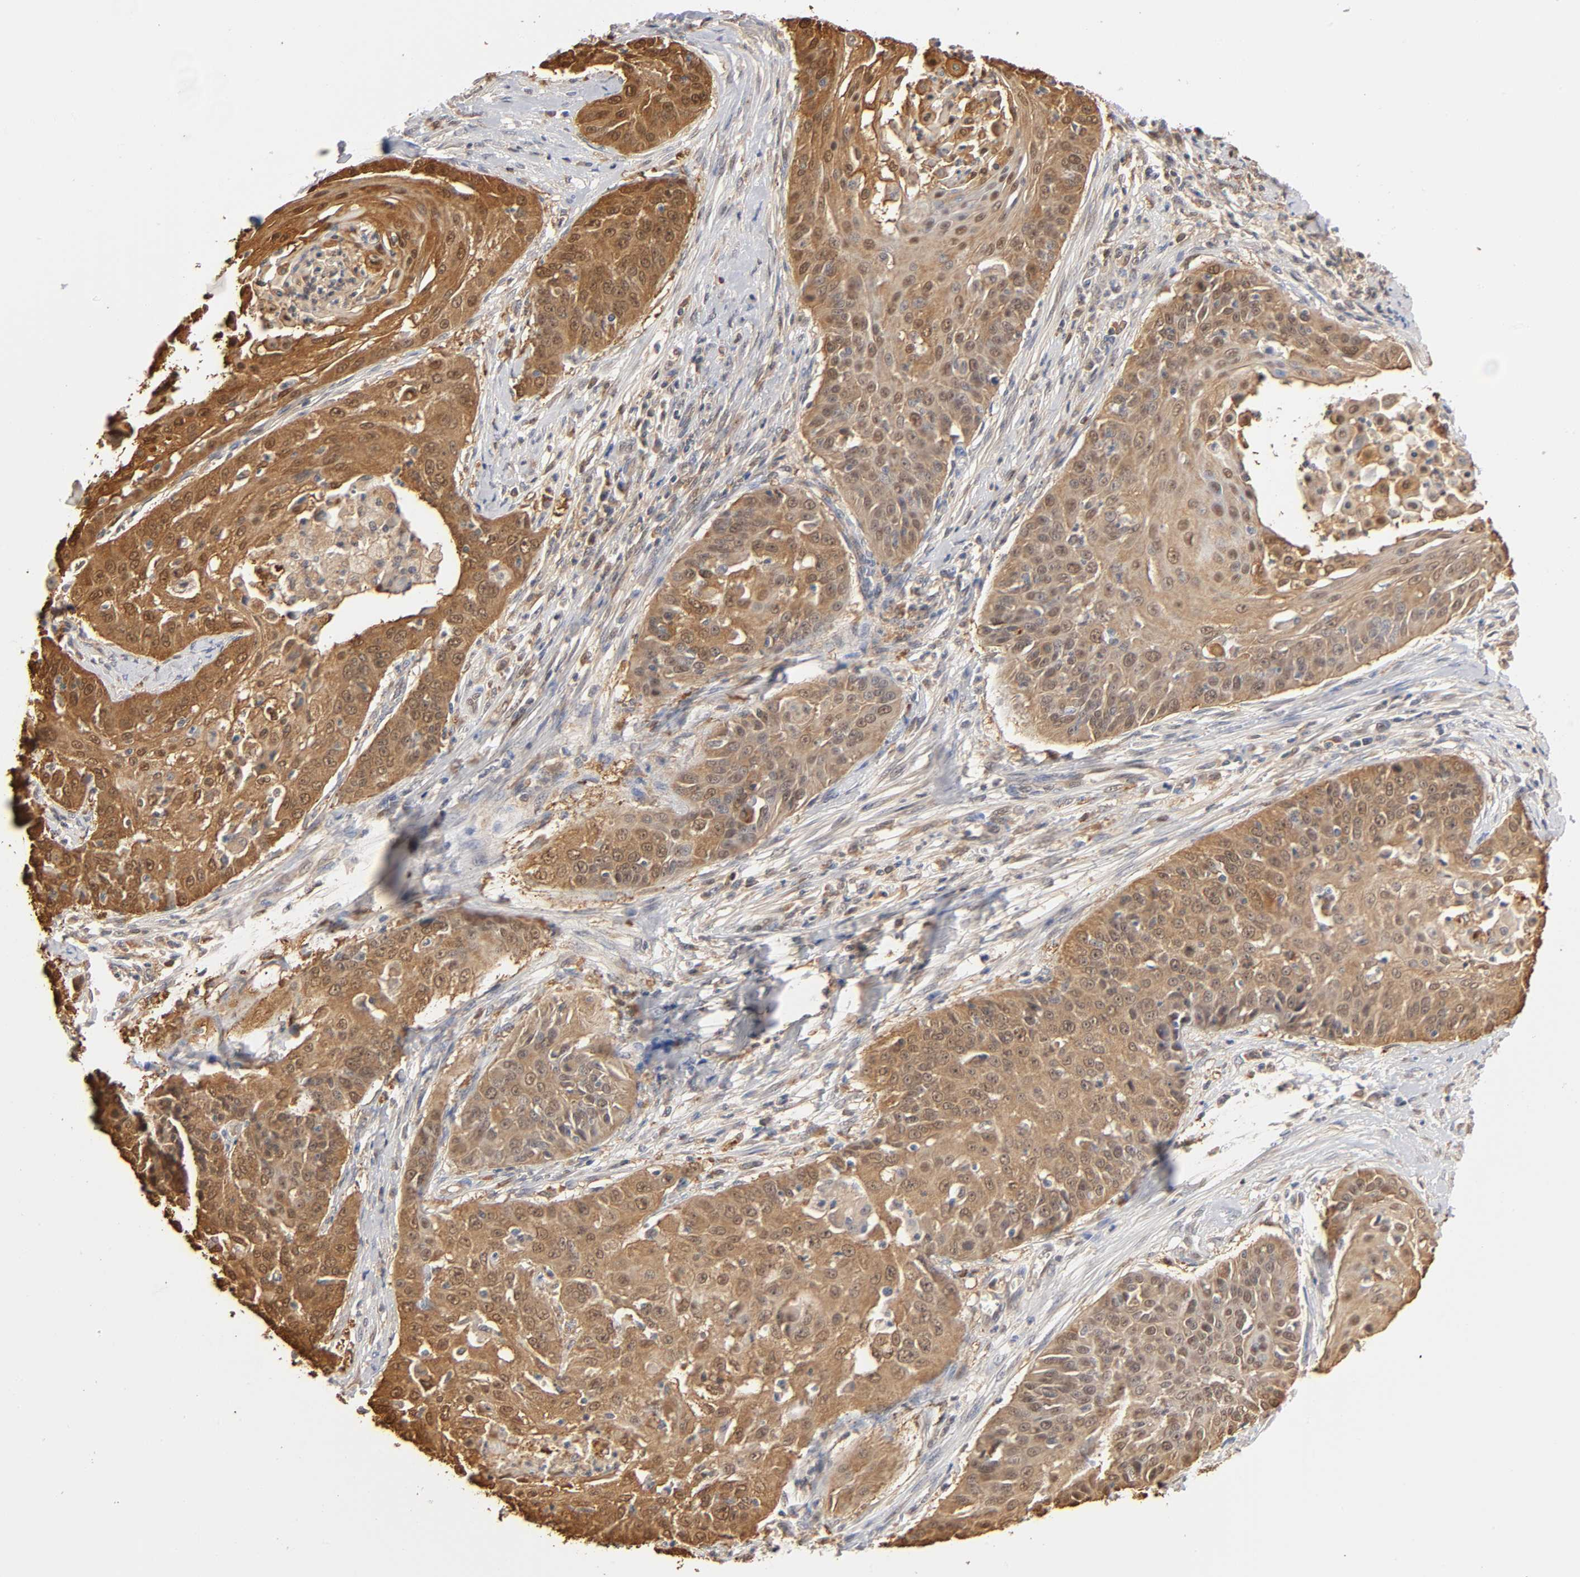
{"staining": {"intensity": "strong", "quantity": ">75%", "location": "cytoplasmic/membranous"}, "tissue": "cervical cancer", "cell_type": "Tumor cells", "image_type": "cancer", "snomed": [{"axis": "morphology", "description": "Squamous cell carcinoma, NOS"}, {"axis": "topography", "description": "Cervix"}], "caption": "Protein expression analysis of cervical cancer displays strong cytoplasmic/membranous expression in about >75% of tumor cells.", "gene": "DFFB", "patient": {"sex": "female", "age": 64}}